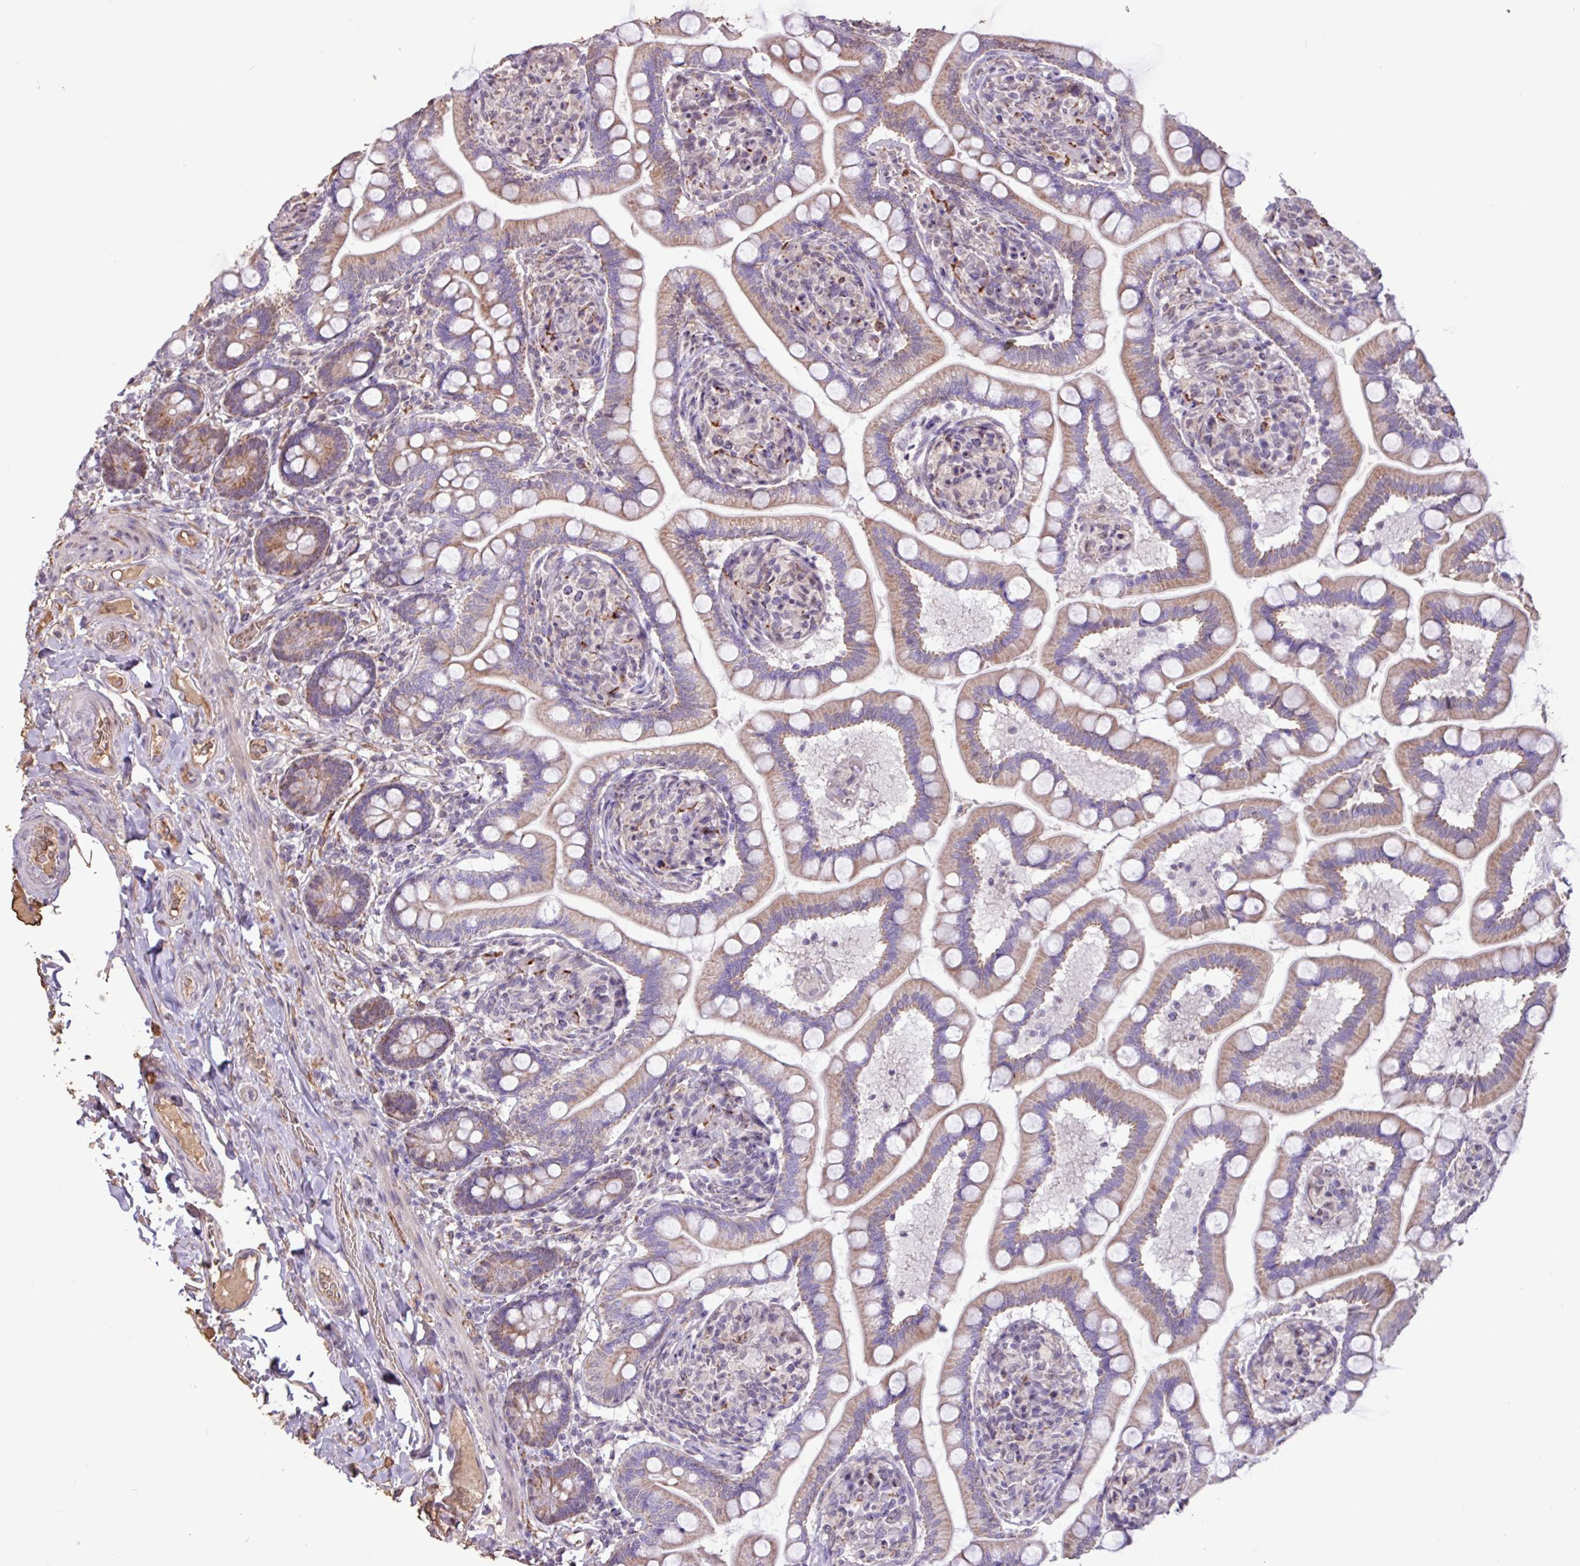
{"staining": {"intensity": "moderate", "quantity": ">75%", "location": "cytoplasmic/membranous"}, "tissue": "small intestine", "cell_type": "Glandular cells", "image_type": "normal", "snomed": [{"axis": "morphology", "description": "Normal tissue, NOS"}, {"axis": "topography", "description": "Small intestine"}], "caption": "A medium amount of moderate cytoplasmic/membranous positivity is appreciated in about >75% of glandular cells in normal small intestine.", "gene": "L3MBTL3", "patient": {"sex": "female", "age": 64}}